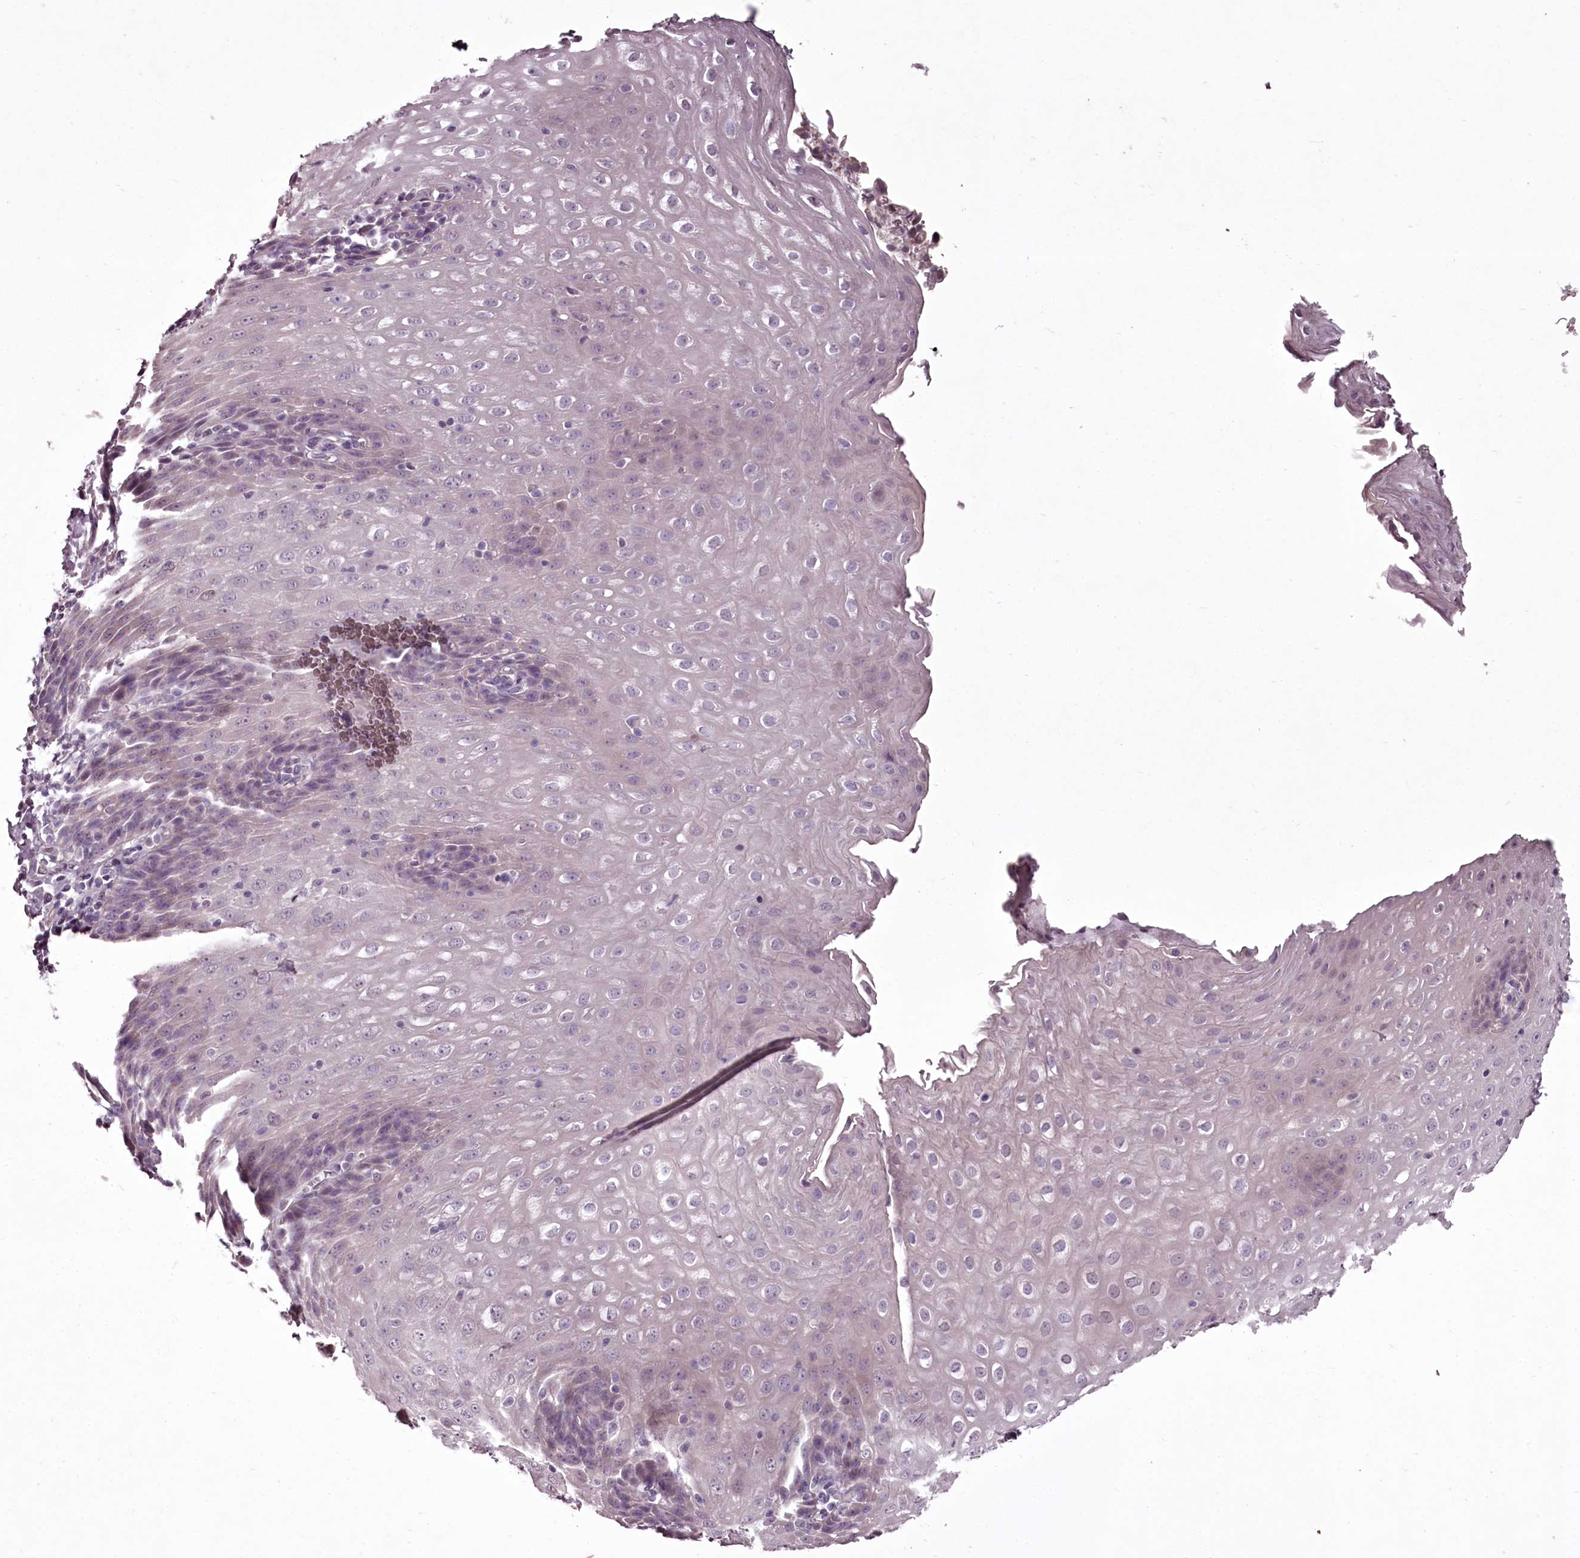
{"staining": {"intensity": "negative", "quantity": "none", "location": "none"}, "tissue": "esophagus", "cell_type": "Squamous epithelial cells", "image_type": "normal", "snomed": [{"axis": "morphology", "description": "Normal tissue, NOS"}, {"axis": "topography", "description": "Esophagus"}], "caption": "A high-resolution micrograph shows immunohistochemistry (IHC) staining of benign esophagus, which reveals no significant positivity in squamous epithelial cells.", "gene": "C1orf56", "patient": {"sex": "female", "age": 61}}